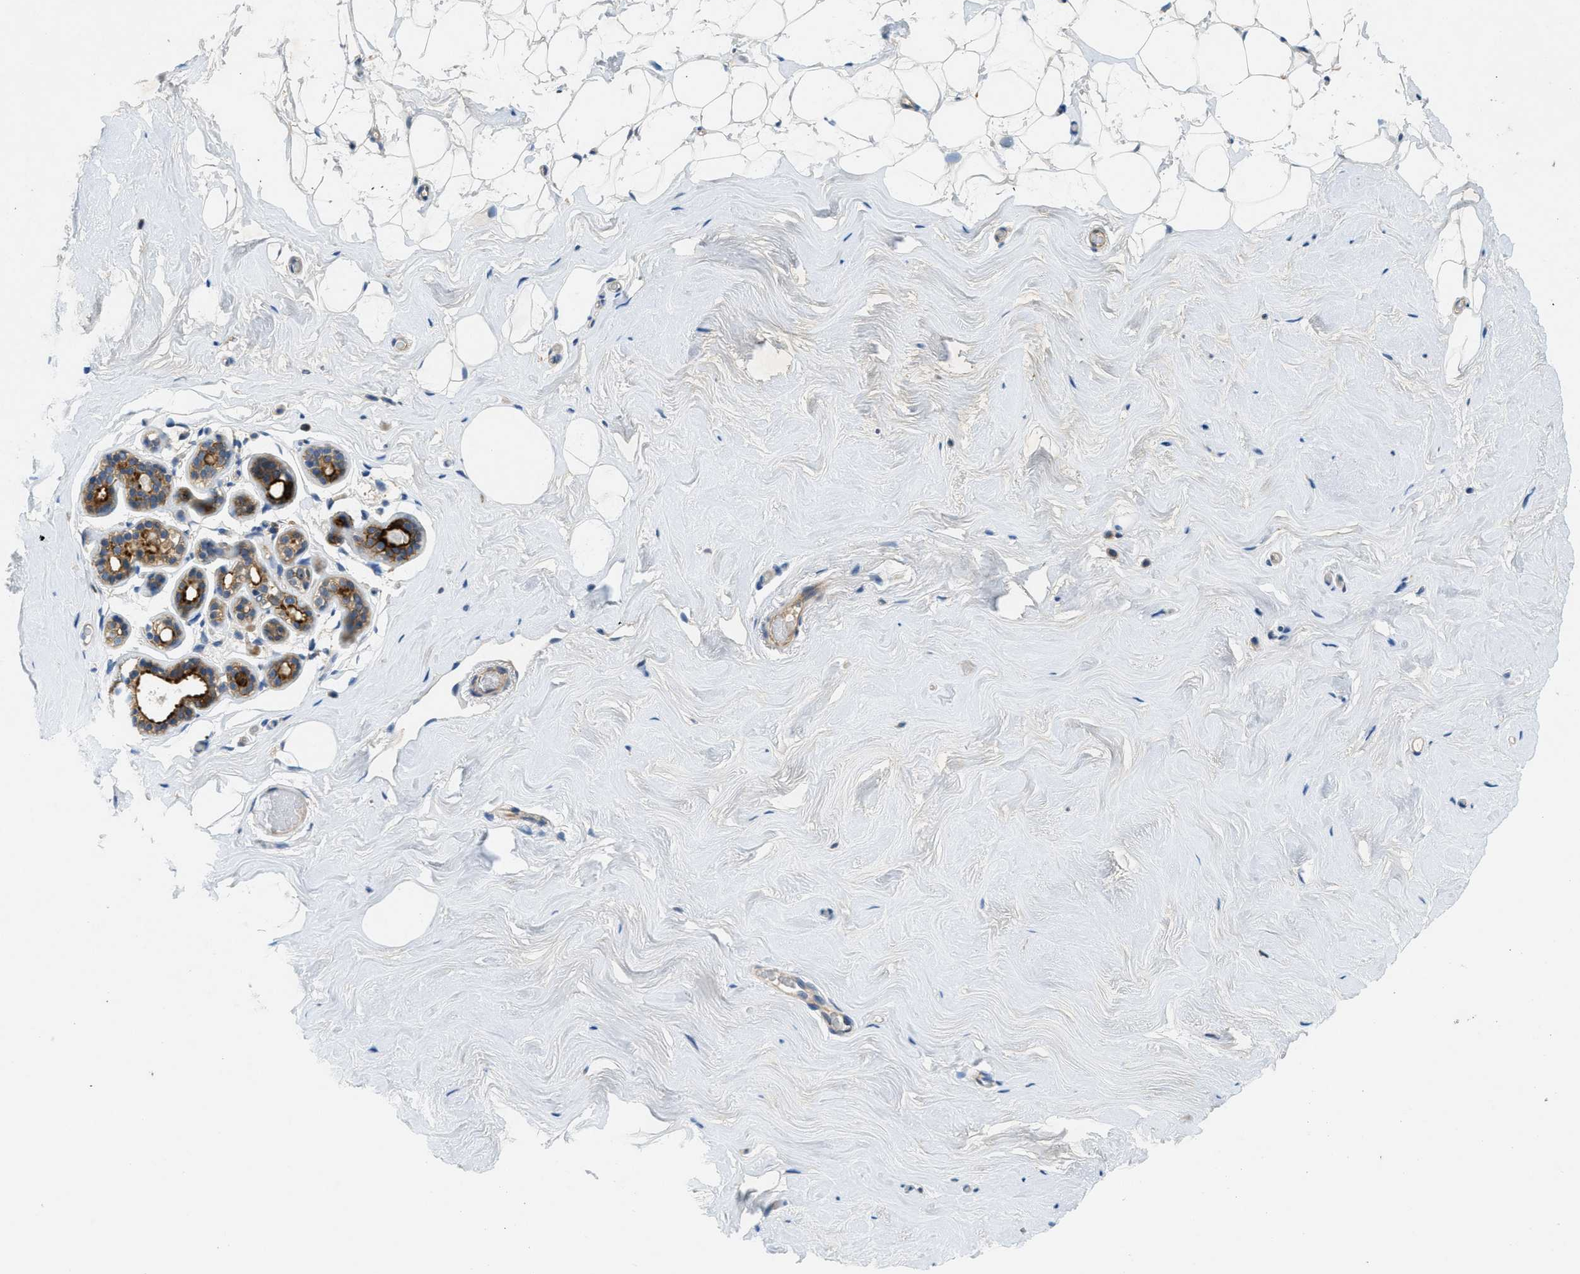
{"staining": {"intensity": "negative", "quantity": "none", "location": "none"}, "tissue": "breast", "cell_type": "Adipocytes", "image_type": "normal", "snomed": [{"axis": "morphology", "description": "Normal tissue, NOS"}, {"axis": "topography", "description": "Breast"}], "caption": "Immunohistochemistry (IHC) micrograph of benign breast stained for a protein (brown), which demonstrates no staining in adipocytes. The staining was performed using DAB (3,3'-diaminobenzidine) to visualize the protein expression in brown, while the nuclei were stained in blue with hematoxylin (Magnification: 20x).", "gene": "RIPK2", "patient": {"sex": "female", "age": 75}}